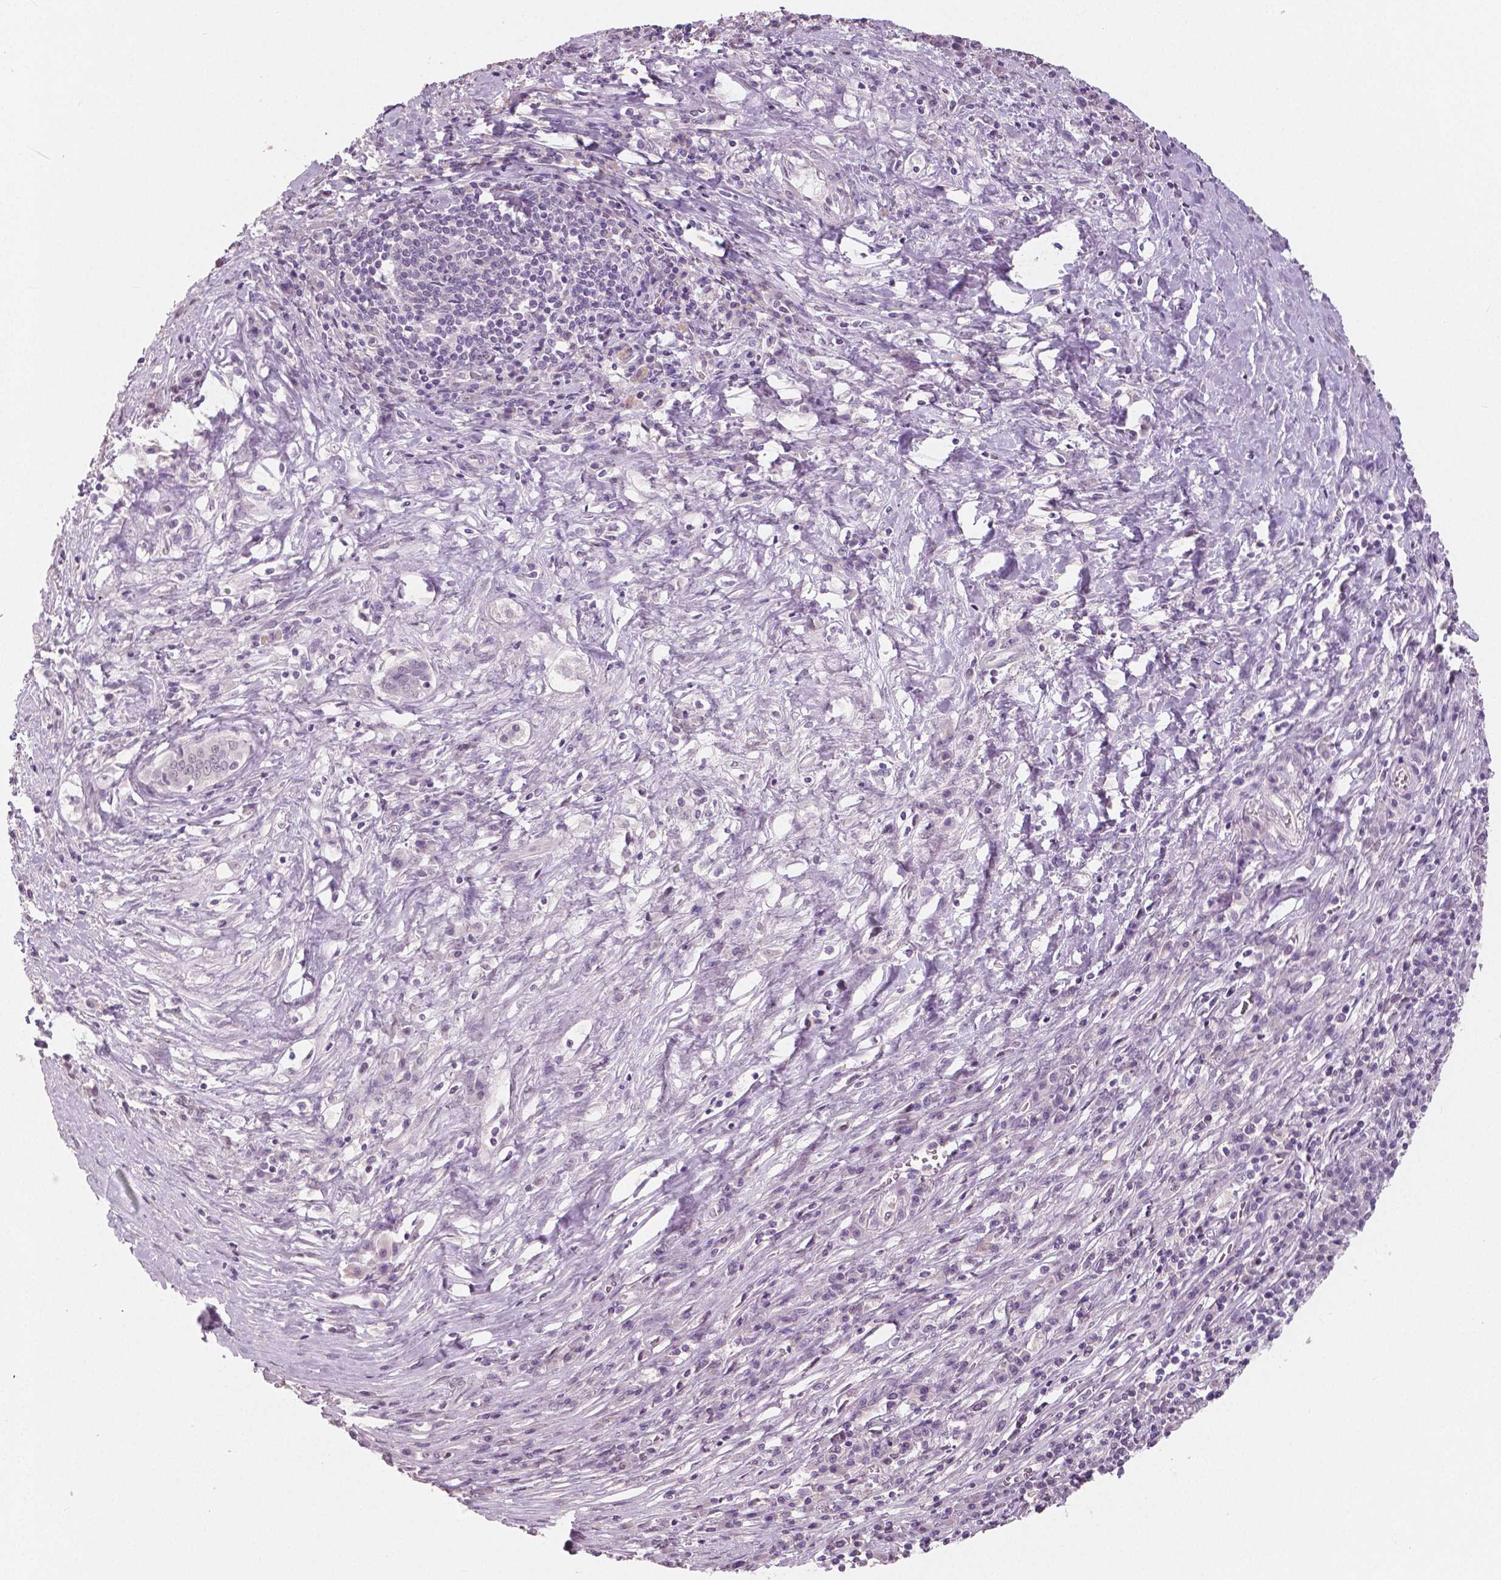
{"staining": {"intensity": "negative", "quantity": "none", "location": "none"}, "tissue": "pancreatic cancer", "cell_type": "Tumor cells", "image_type": "cancer", "snomed": [{"axis": "morphology", "description": "Adenocarcinoma, NOS"}, {"axis": "topography", "description": "Pancreas"}], "caption": "Human adenocarcinoma (pancreatic) stained for a protein using IHC reveals no positivity in tumor cells.", "gene": "NECAB1", "patient": {"sex": "male", "age": 63}}